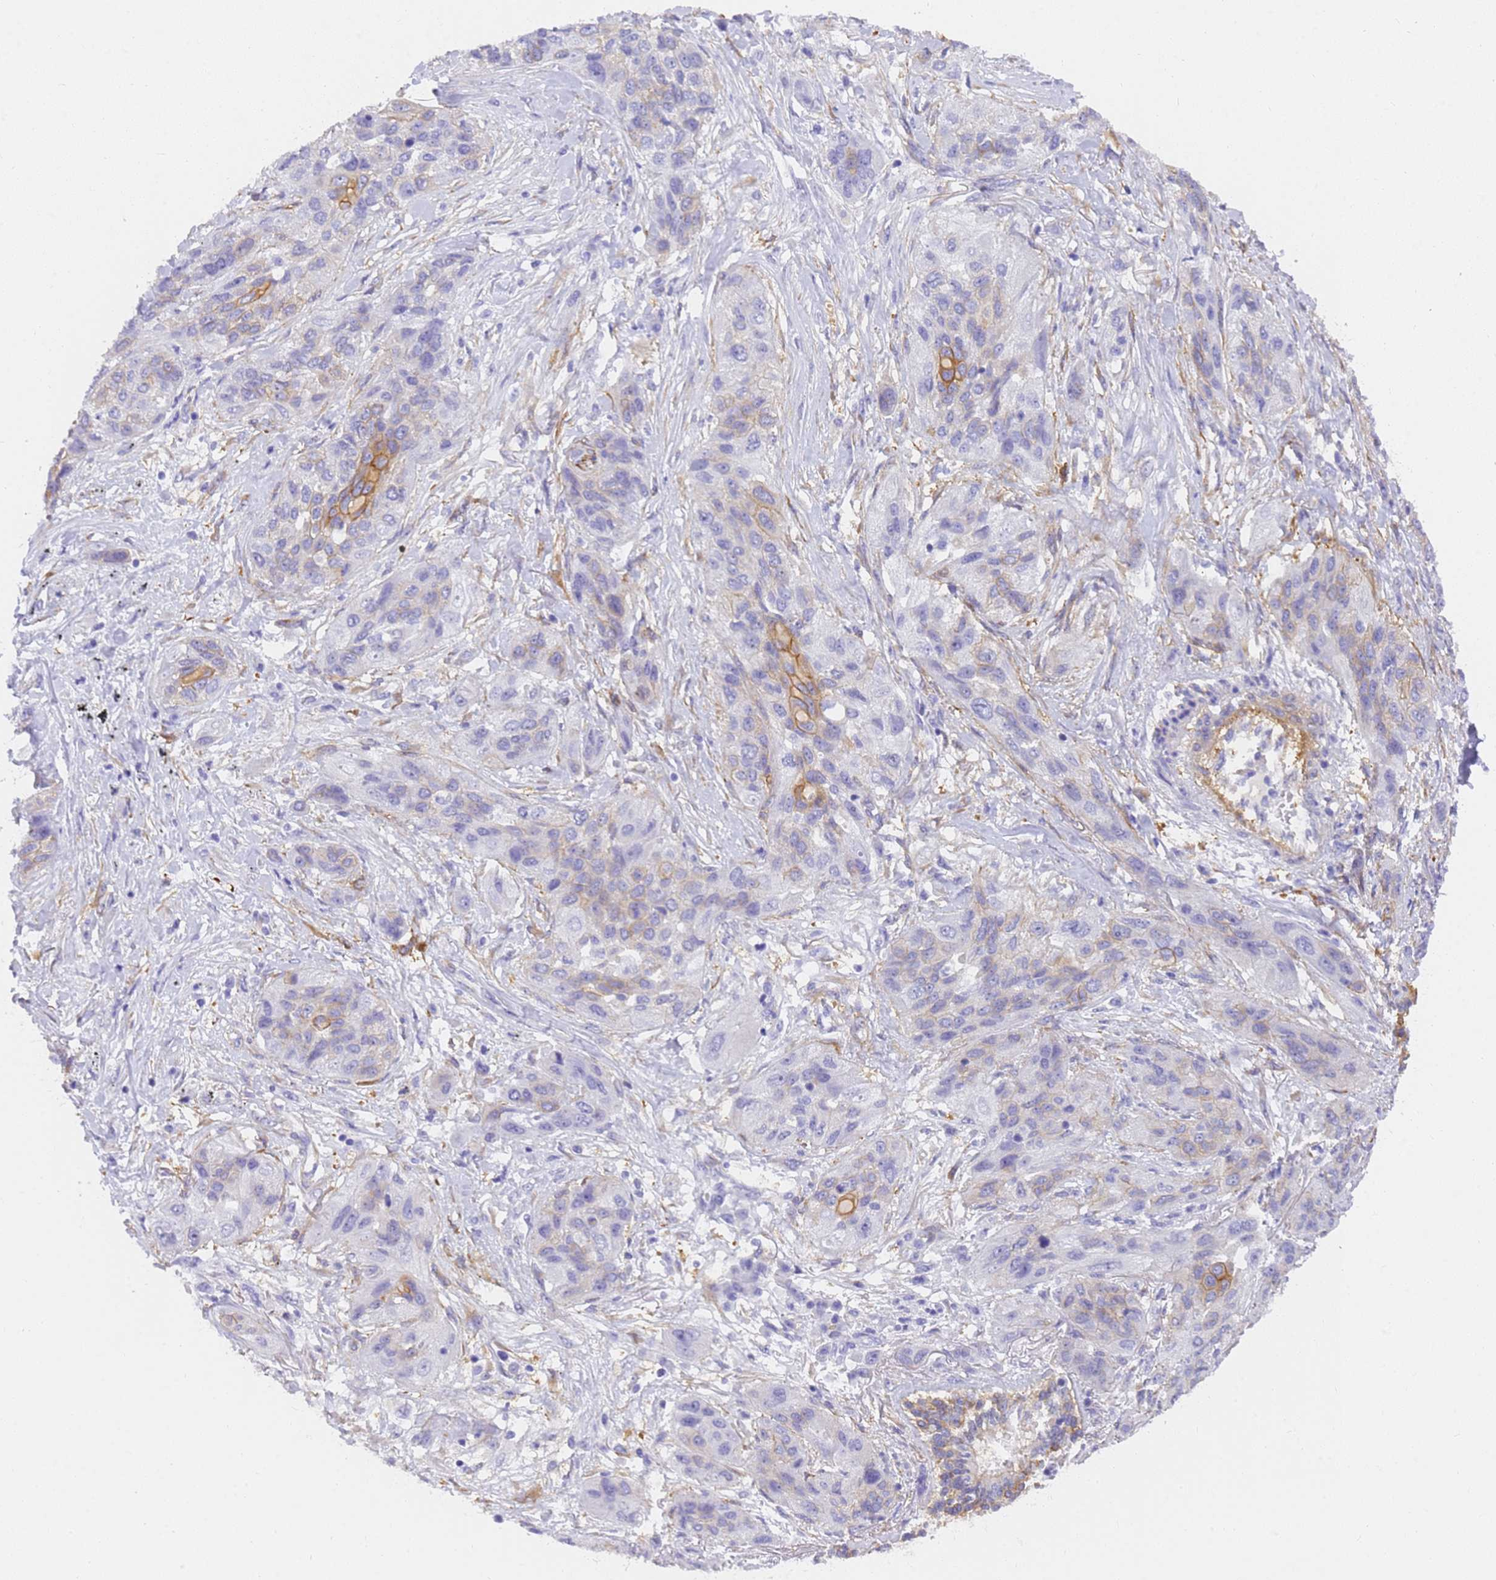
{"staining": {"intensity": "moderate", "quantity": "<25%", "location": "cytoplasmic/membranous"}, "tissue": "lung cancer", "cell_type": "Tumor cells", "image_type": "cancer", "snomed": [{"axis": "morphology", "description": "Squamous cell carcinoma, NOS"}, {"axis": "topography", "description": "Lung"}], "caption": "The immunohistochemical stain shows moderate cytoplasmic/membranous positivity in tumor cells of lung cancer tissue.", "gene": "MVB12A", "patient": {"sex": "female", "age": 70}}